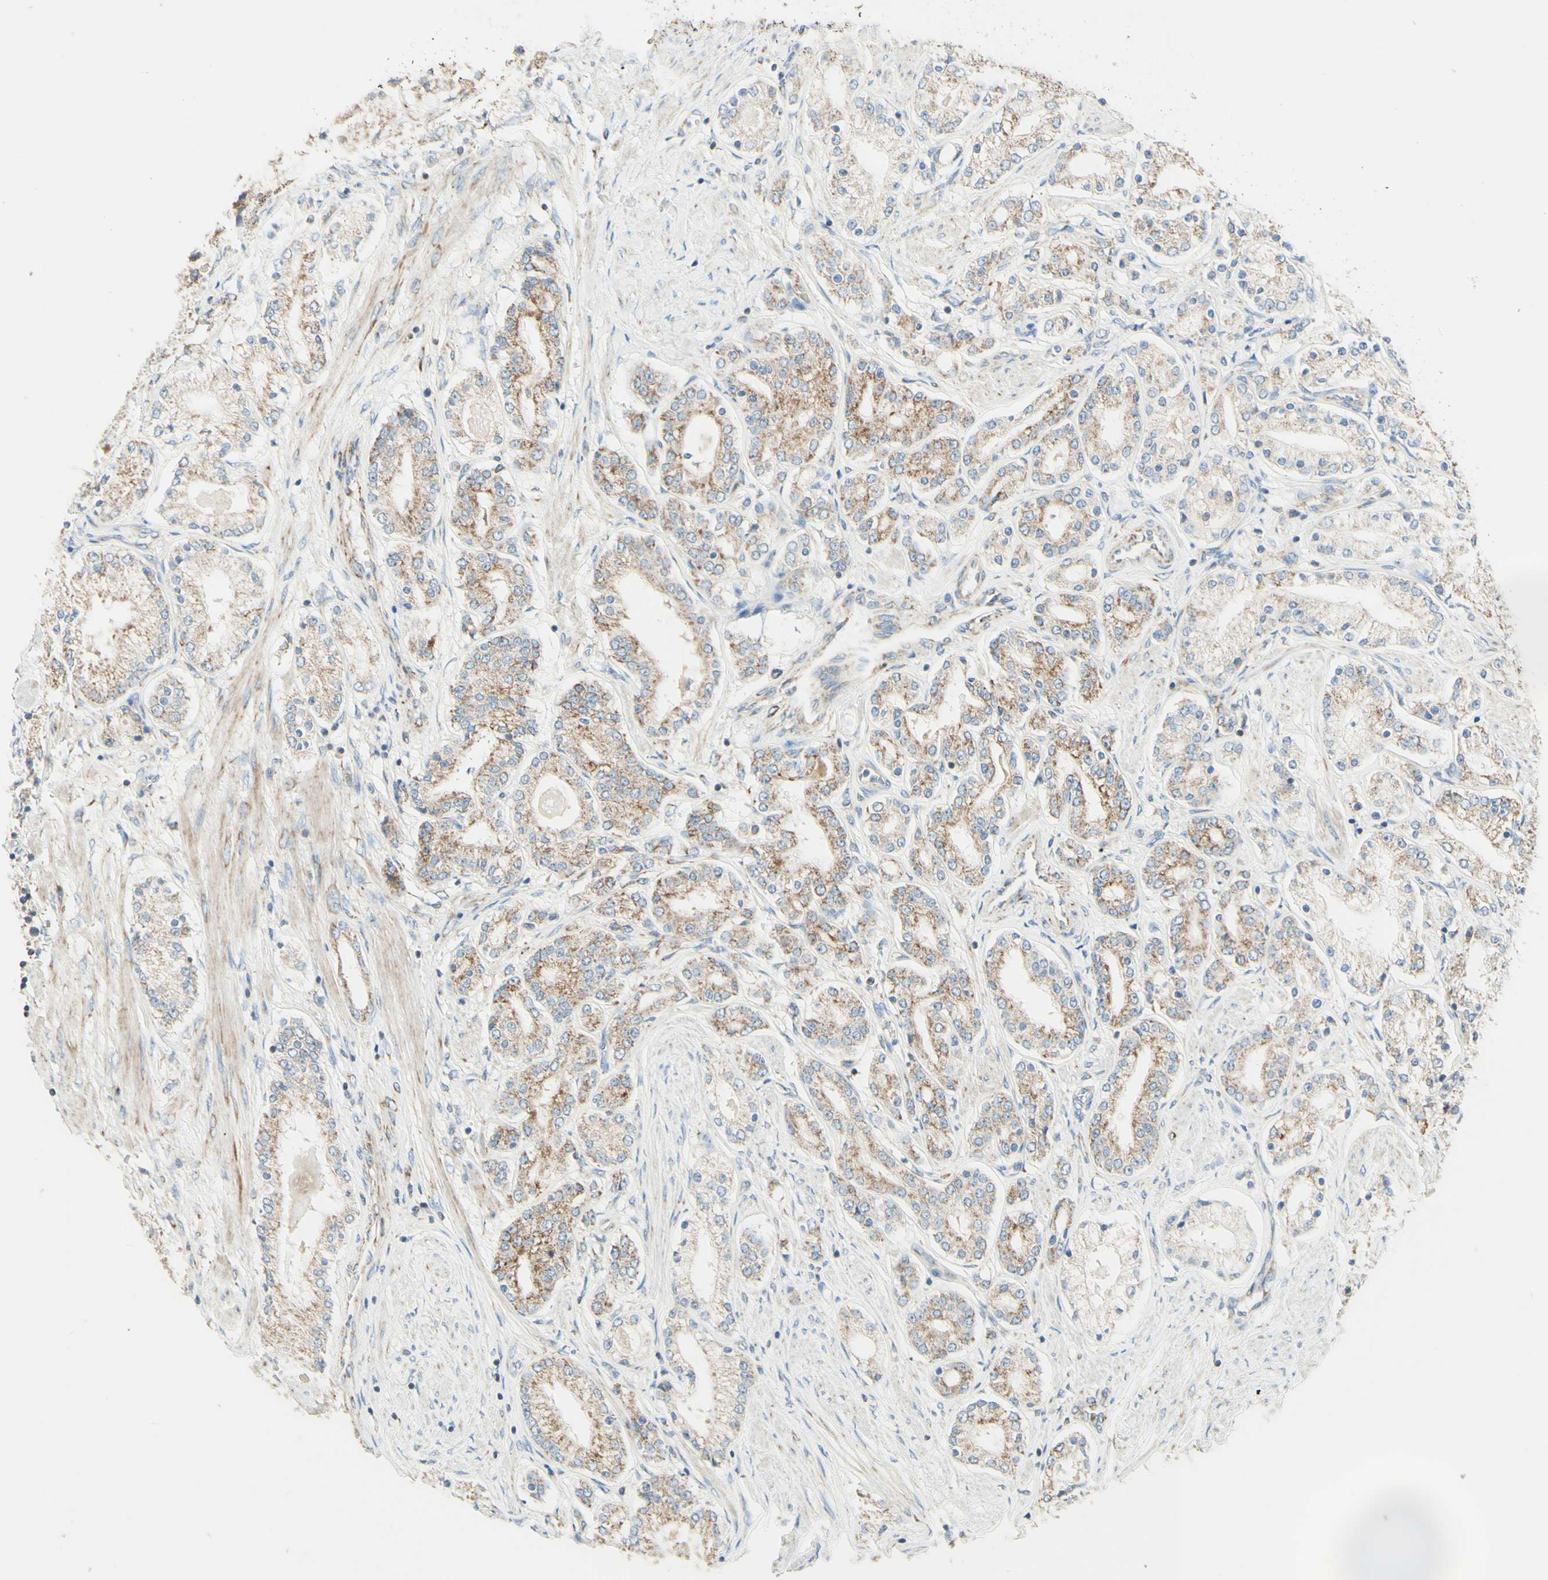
{"staining": {"intensity": "moderate", "quantity": "25%-75%", "location": "cytoplasmic/membranous"}, "tissue": "prostate cancer", "cell_type": "Tumor cells", "image_type": "cancer", "snomed": [{"axis": "morphology", "description": "Adenocarcinoma, Low grade"}, {"axis": "topography", "description": "Prostate"}], "caption": "Brown immunohistochemical staining in human prostate cancer shows moderate cytoplasmic/membranous staining in approximately 25%-75% of tumor cells.", "gene": "ARMC10", "patient": {"sex": "male", "age": 63}}